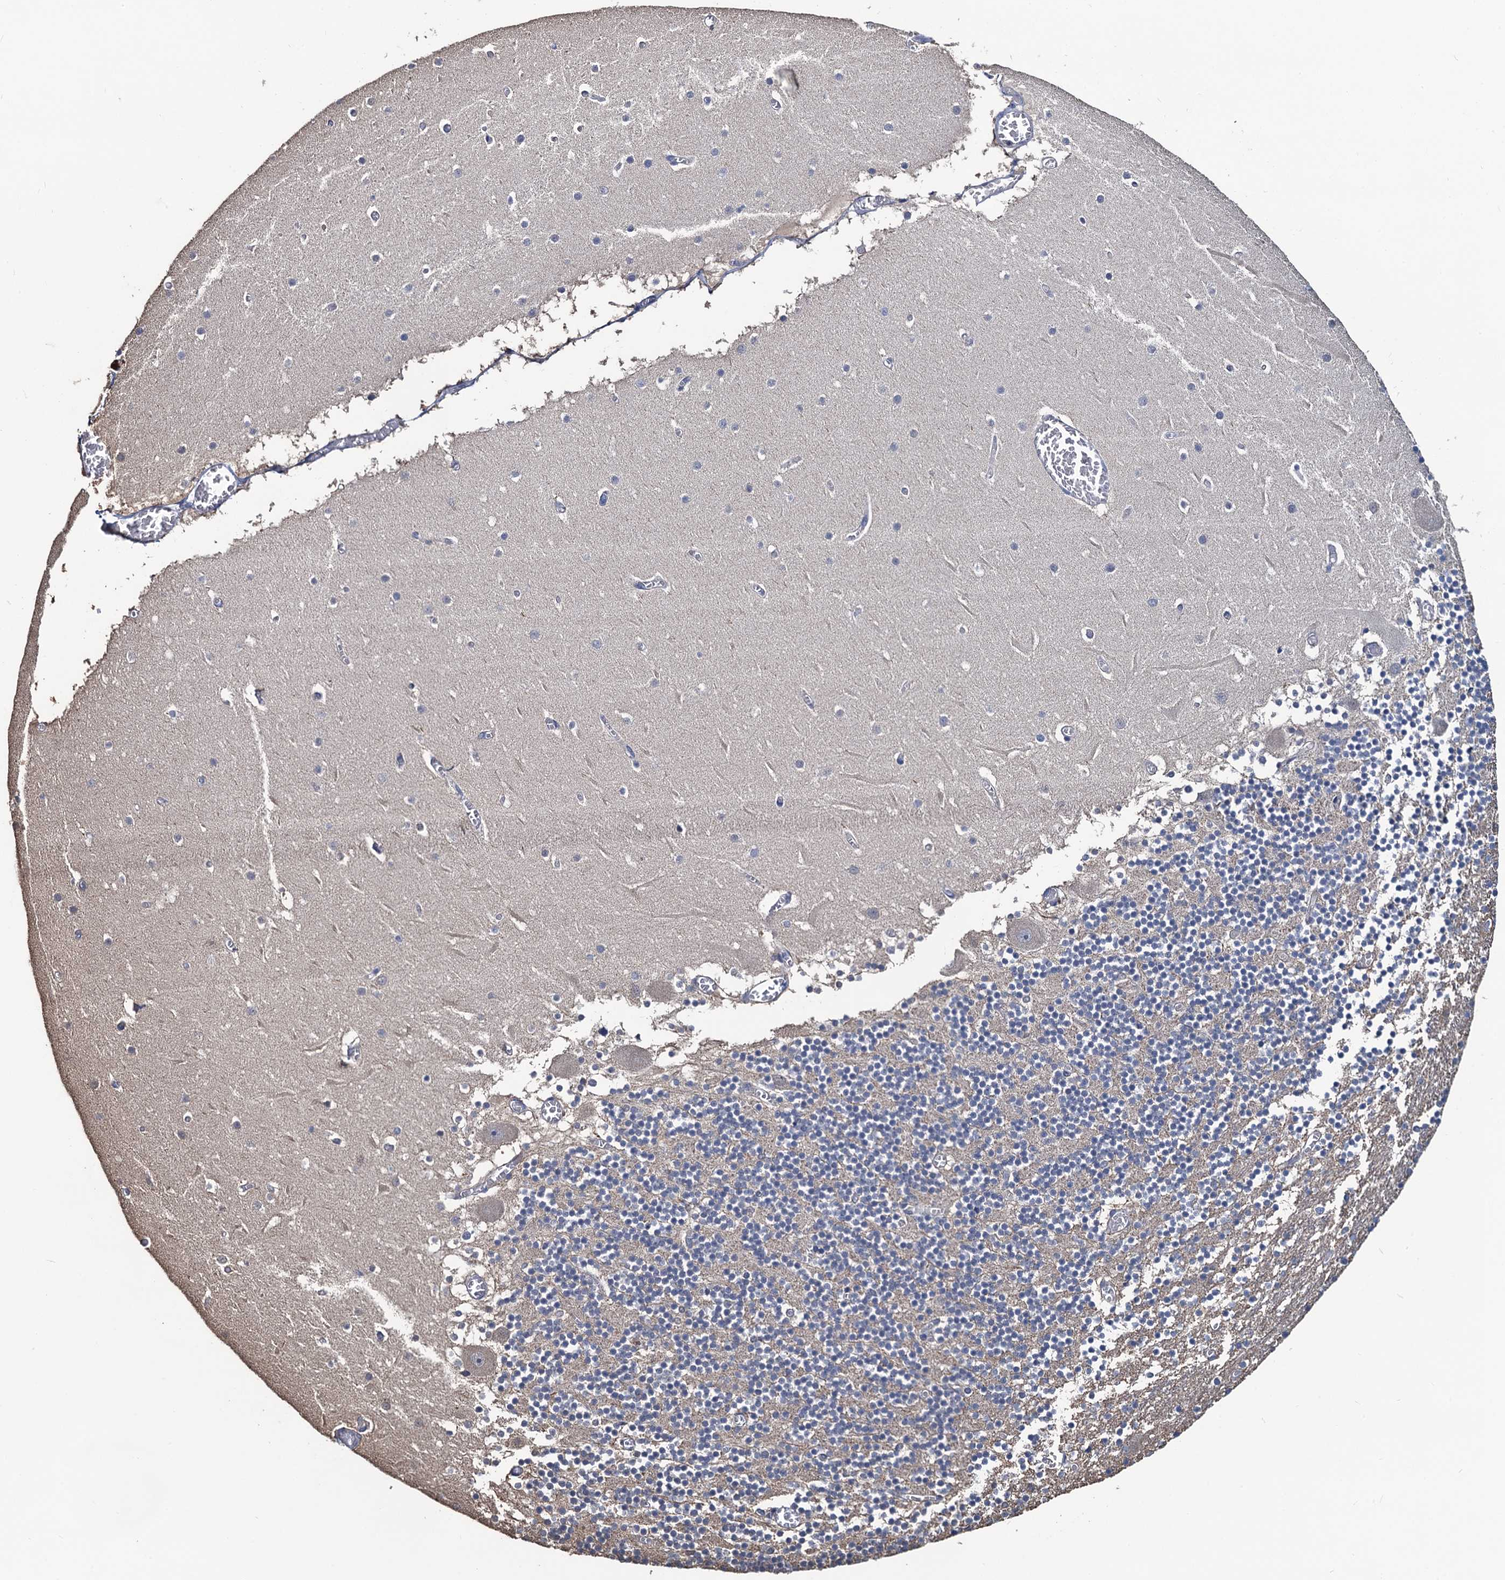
{"staining": {"intensity": "negative", "quantity": "none", "location": "none"}, "tissue": "cerebellum", "cell_type": "Cells in granular layer", "image_type": "normal", "snomed": [{"axis": "morphology", "description": "Normal tissue, NOS"}, {"axis": "topography", "description": "Cerebellum"}], "caption": "A photomicrograph of cerebellum stained for a protein reveals no brown staining in cells in granular layer. Brightfield microscopy of IHC stained with DAB (brown) and hematoxylin (blue), captured at high magnification.", "gene": "RTKN2", "patient": {"sex": "female", "age": 28}}